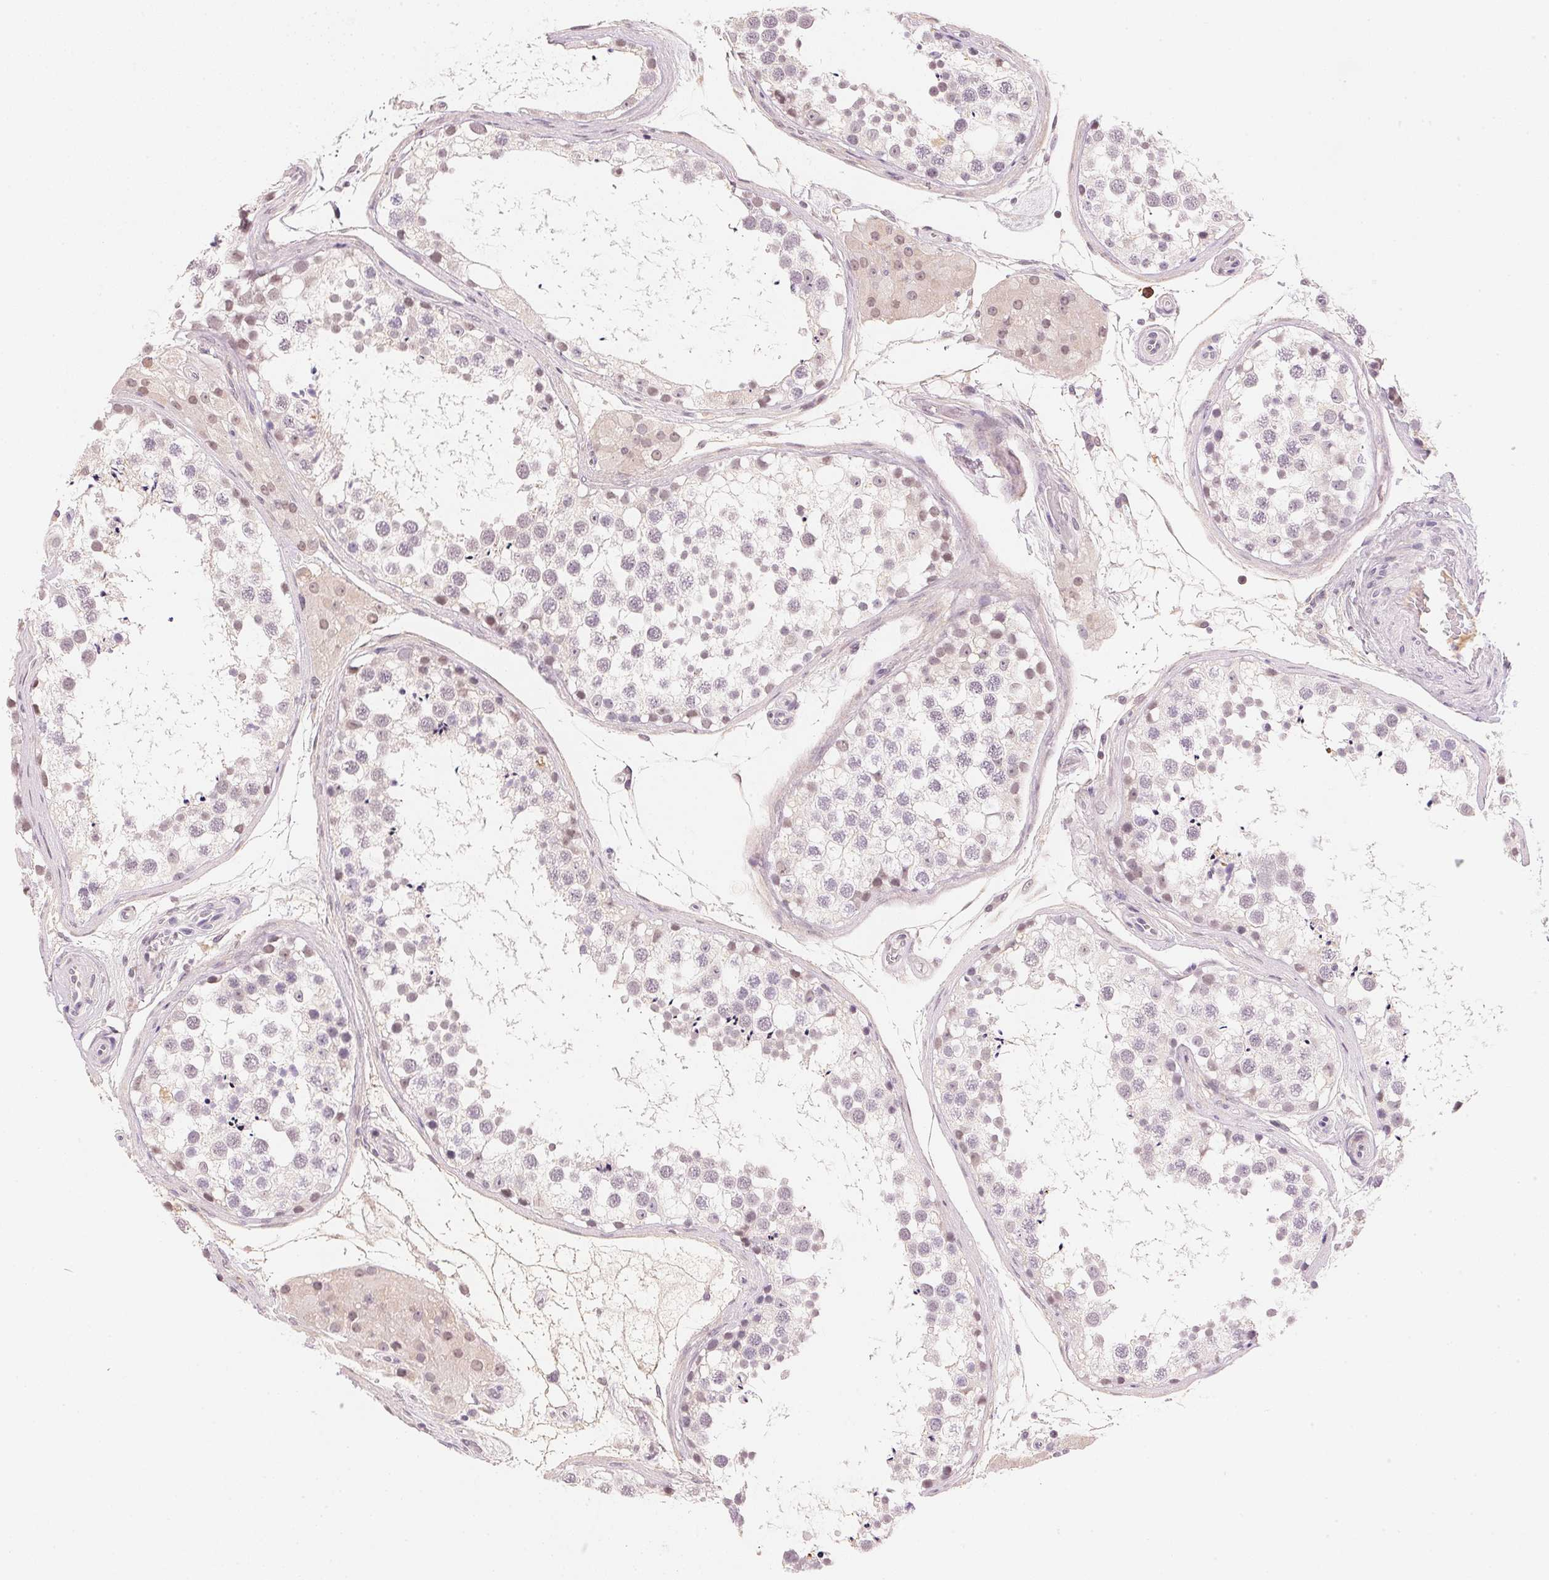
{"staining": {"intensity": "weak", "quantity": "<25%", "location": "nuclear"}, "tissue": "testis", "cell_type": "Cells in seminiferous ducts", "image_type": "normal", "snomed": [{"axis": "morphology", "description": "Normal tissue, NOS"}, {"axis": "morphology", "description": "Seminoma, NOS"}, {"axis": "topography", "description": "Testis"}], "caption": "This is a image of immunohistochemistry staining of normal testis, which shows no staining in cells in seminiferous ducts.", "gene": "FNDC4", "patient": {"sex": "male", "age": 65}}